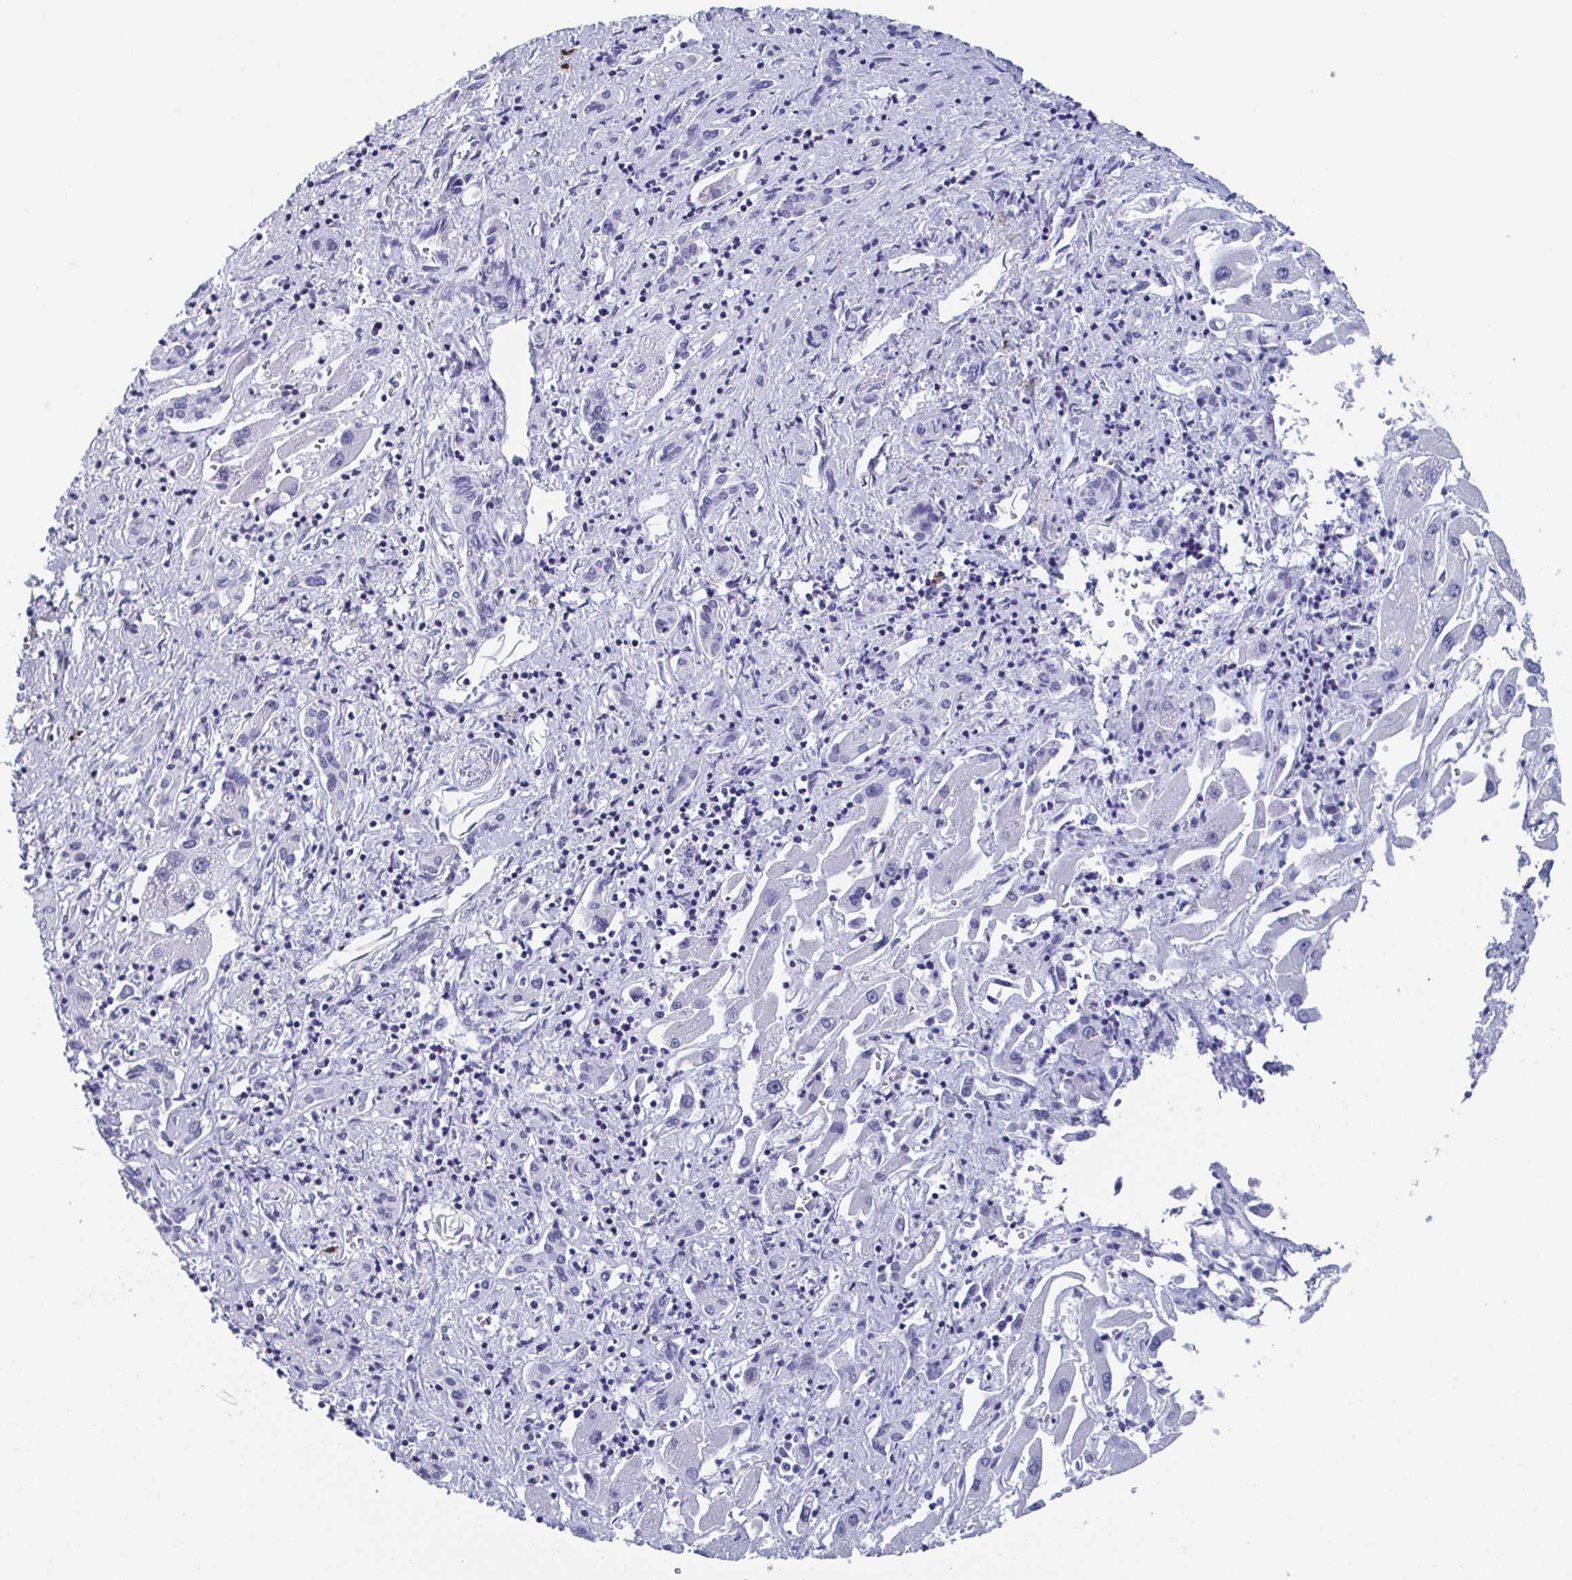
{"staining": {"intensity": "negative", "quantity": "none", "location": "none"}, "tissue": "liver cancer", "cell_type": "Tumor cells", "image_type": "cancer", "snomed": [{"axis": "morphology", "description": "Carcinoma, Hepatocellular, NOS"}, {"axis": "topography", "description": "Liver"}], "caption": "The micrograph shows no significant staining in tumor cells of liver cancer (hepatocellular carcinoma).", "gene": "ZFP64", "patient": {"sex": "male", "age": 73}}